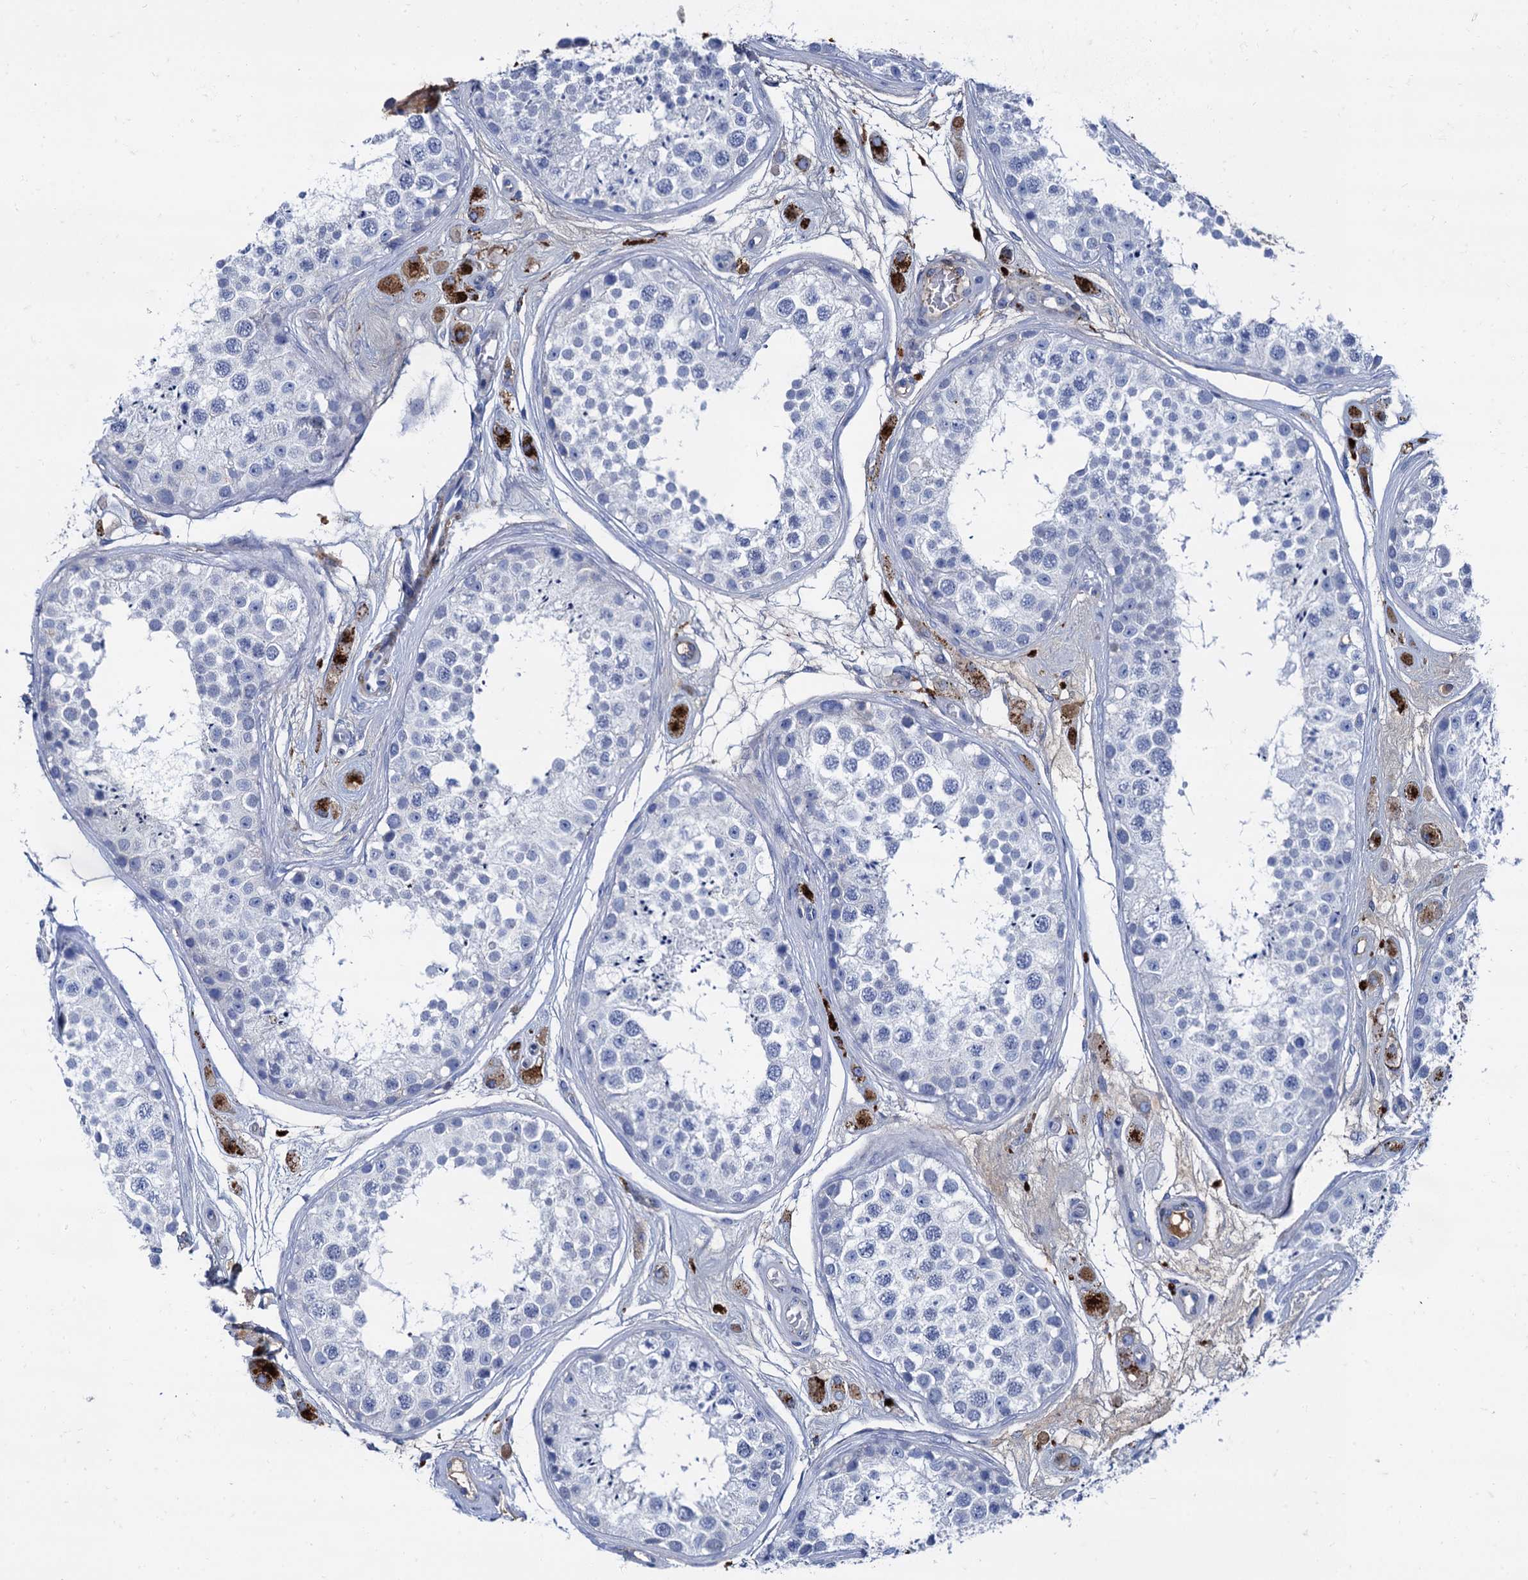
{"staining": {"intensity": "negative", "quantity": "none", "location": "none"}, "tissue": "testis", "cell_type": "Cells in seminiferous ducts", "image_type": "normal", "snomed": [{"axis": "morphology", "description": "Normal tissue, NOS"}, {"axis": "topography", "description": "Testis"}], "caption": "High magnification brightfield microscopy of unremarkable testis stained with DAB (brown) and counterstained with hematoxylin (blue): cells in seminiferous ducts show no significant staining.", "gene": "APOD", "patient": {"sex": "male", "age": 25}}